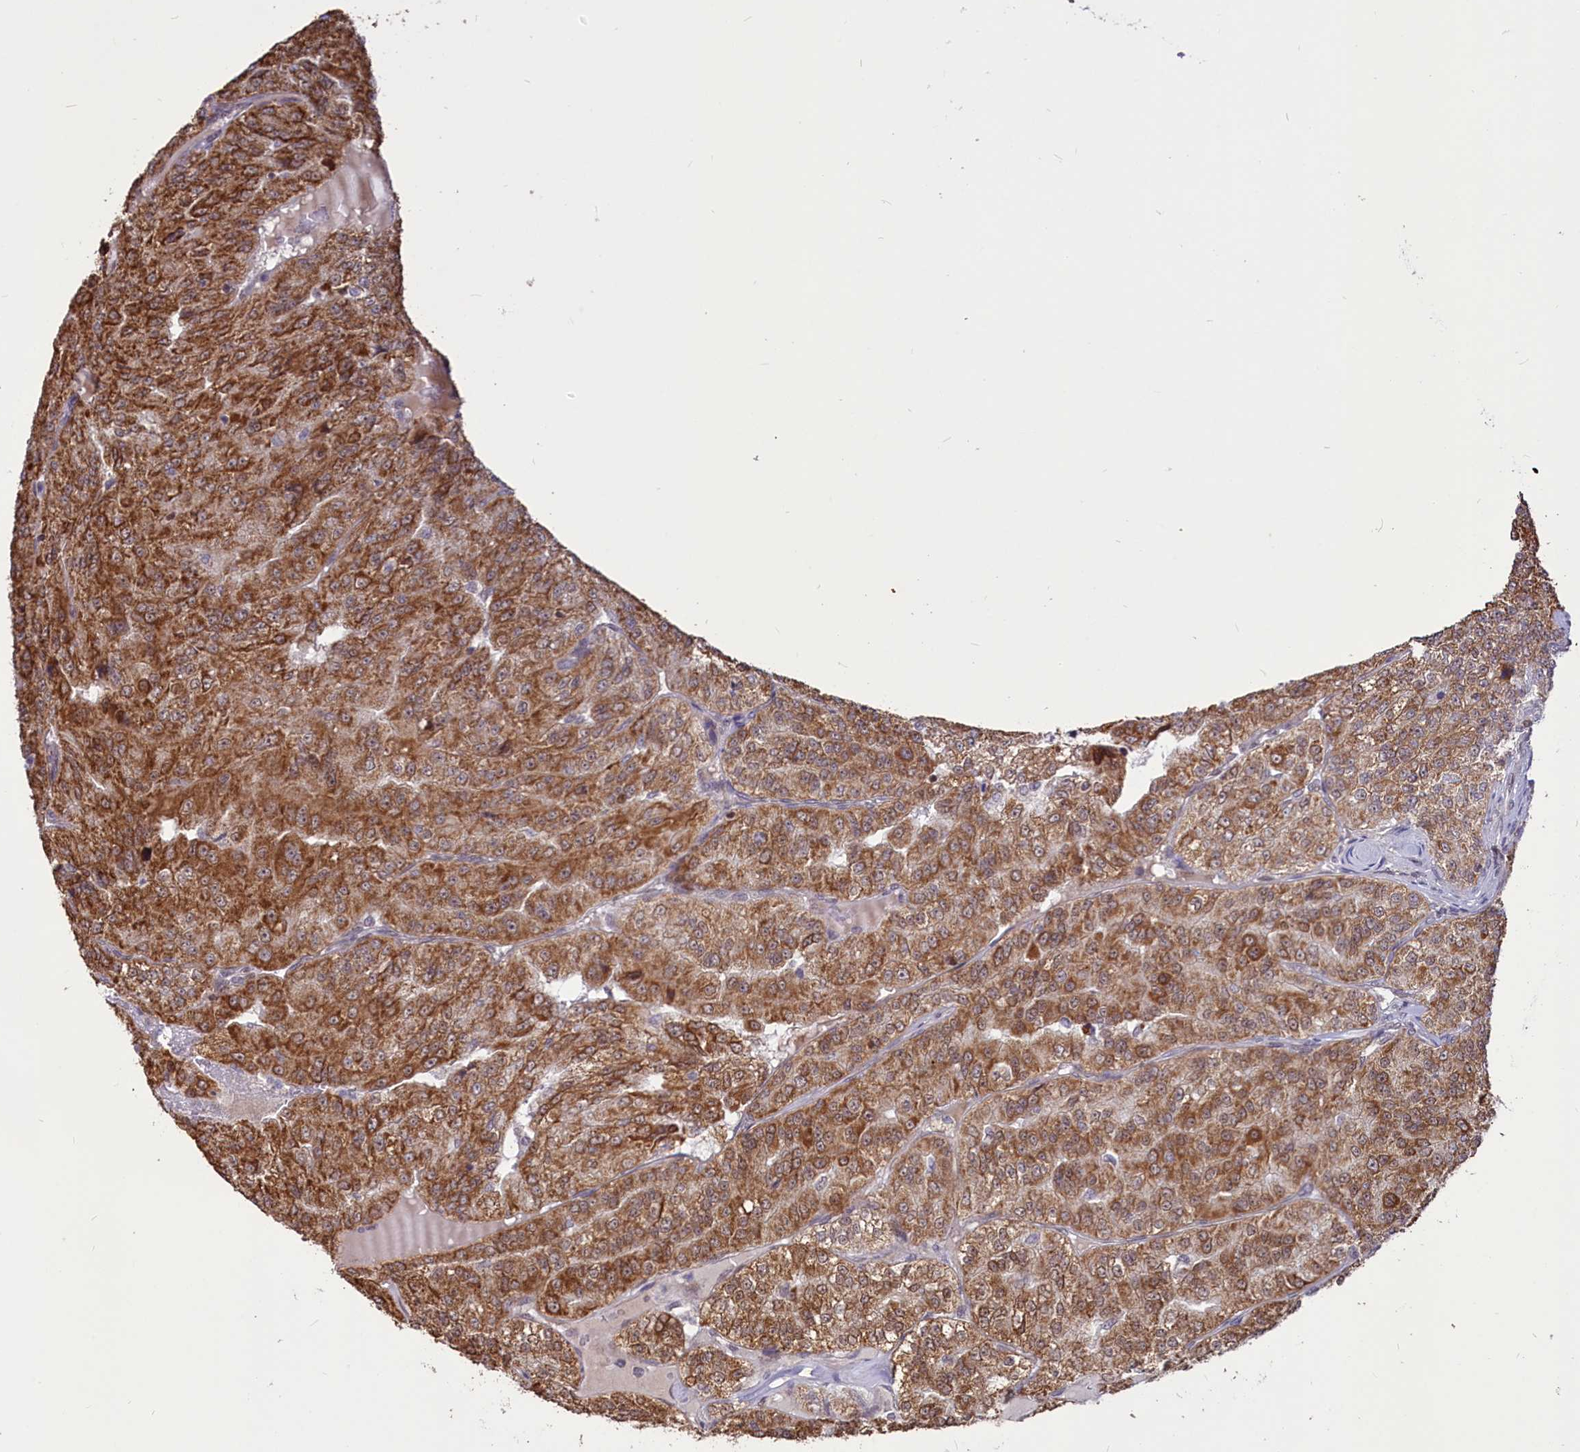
{"staining": {"intensity": "strong", "quantity": ">75%", "location": "cytoplasmic/membranous"}, "tissue": "renal cancer", "cell_type": "Tumor cells", "image_type": "cancer", "snomed": [{"axis": "morphology", "description": "Adenocarcinoma, NOS"}, {"axis": "topography", "description": "Kidney"}], "caption": "Renal adenocarcinoma was stained to show a protein in brown. There is high levels of strong cytoplasmic/membranous staining in approximately >75% of tumor cells. The staining was performed using DAB (3,3'-diaminobenzidine) to visualize the protein expression in brown, while the nuclei were stained in blue with hematoxylin (Magnification: 20x).", "gene": "PHC3", "patient": {"sex": "female", "age": 63}}